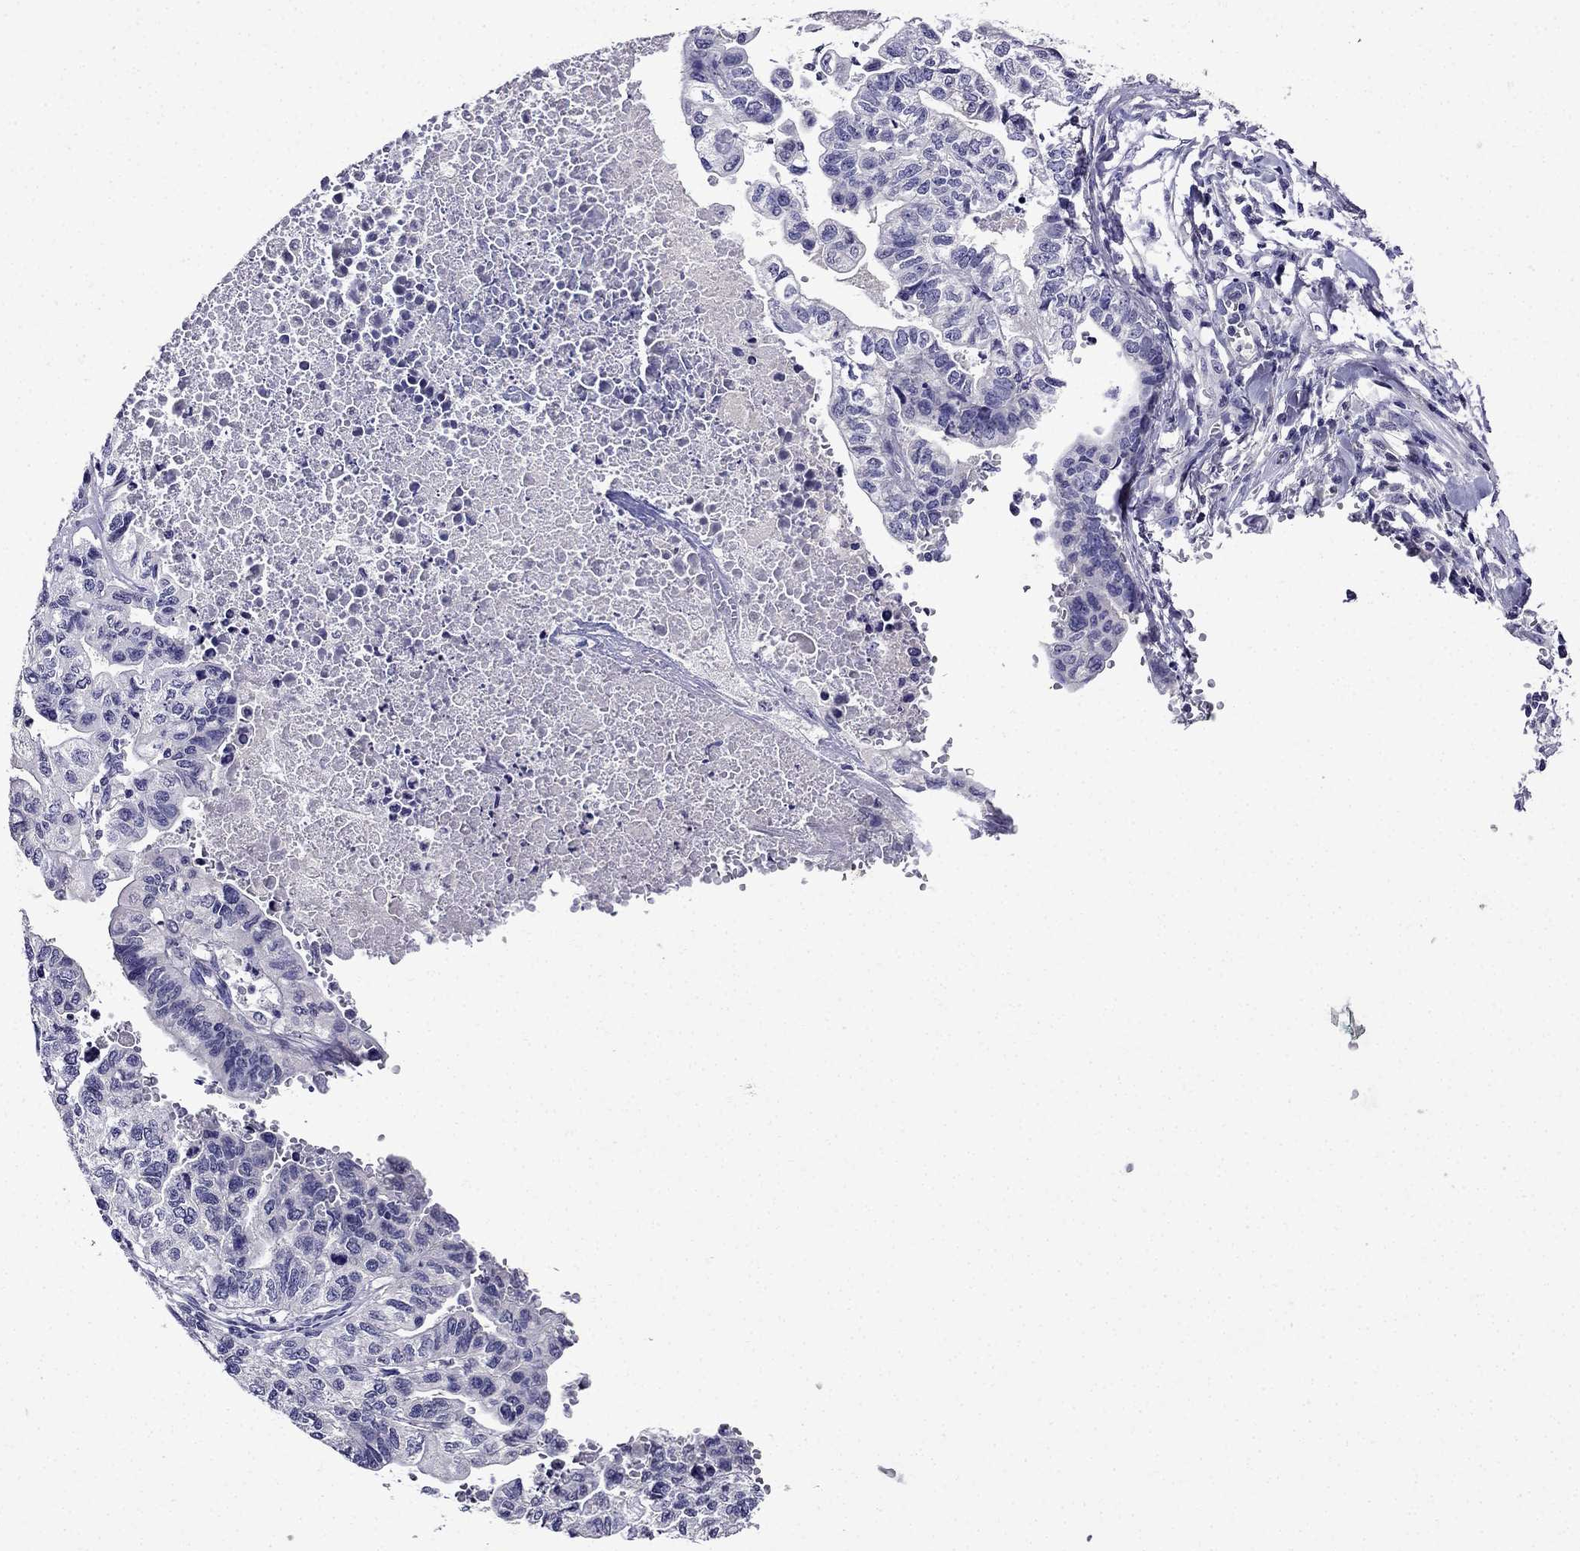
{"staining": {"intensity": "negative", "quantity": "none", "location": "none"}, "tissue": "stomach cancer", "cell_type": "Tumor cells", "image_type": "cancer", "snomed": [{"axis": "morphology", "description": "Adenocarcinoma, NOS"}, {"axis": "topography", "description": "Stomach, upper"}], "caption": "The IHC image has no significant staining in tumor cells of stomach cancer (adenocarcinoma) tissue. (DAB (3,3'-diaminobenzidine) immunohistochemistry (IHC), high magnification).", "gene": "DNAH17", "patient": {"sex": "female", "age": 67}}